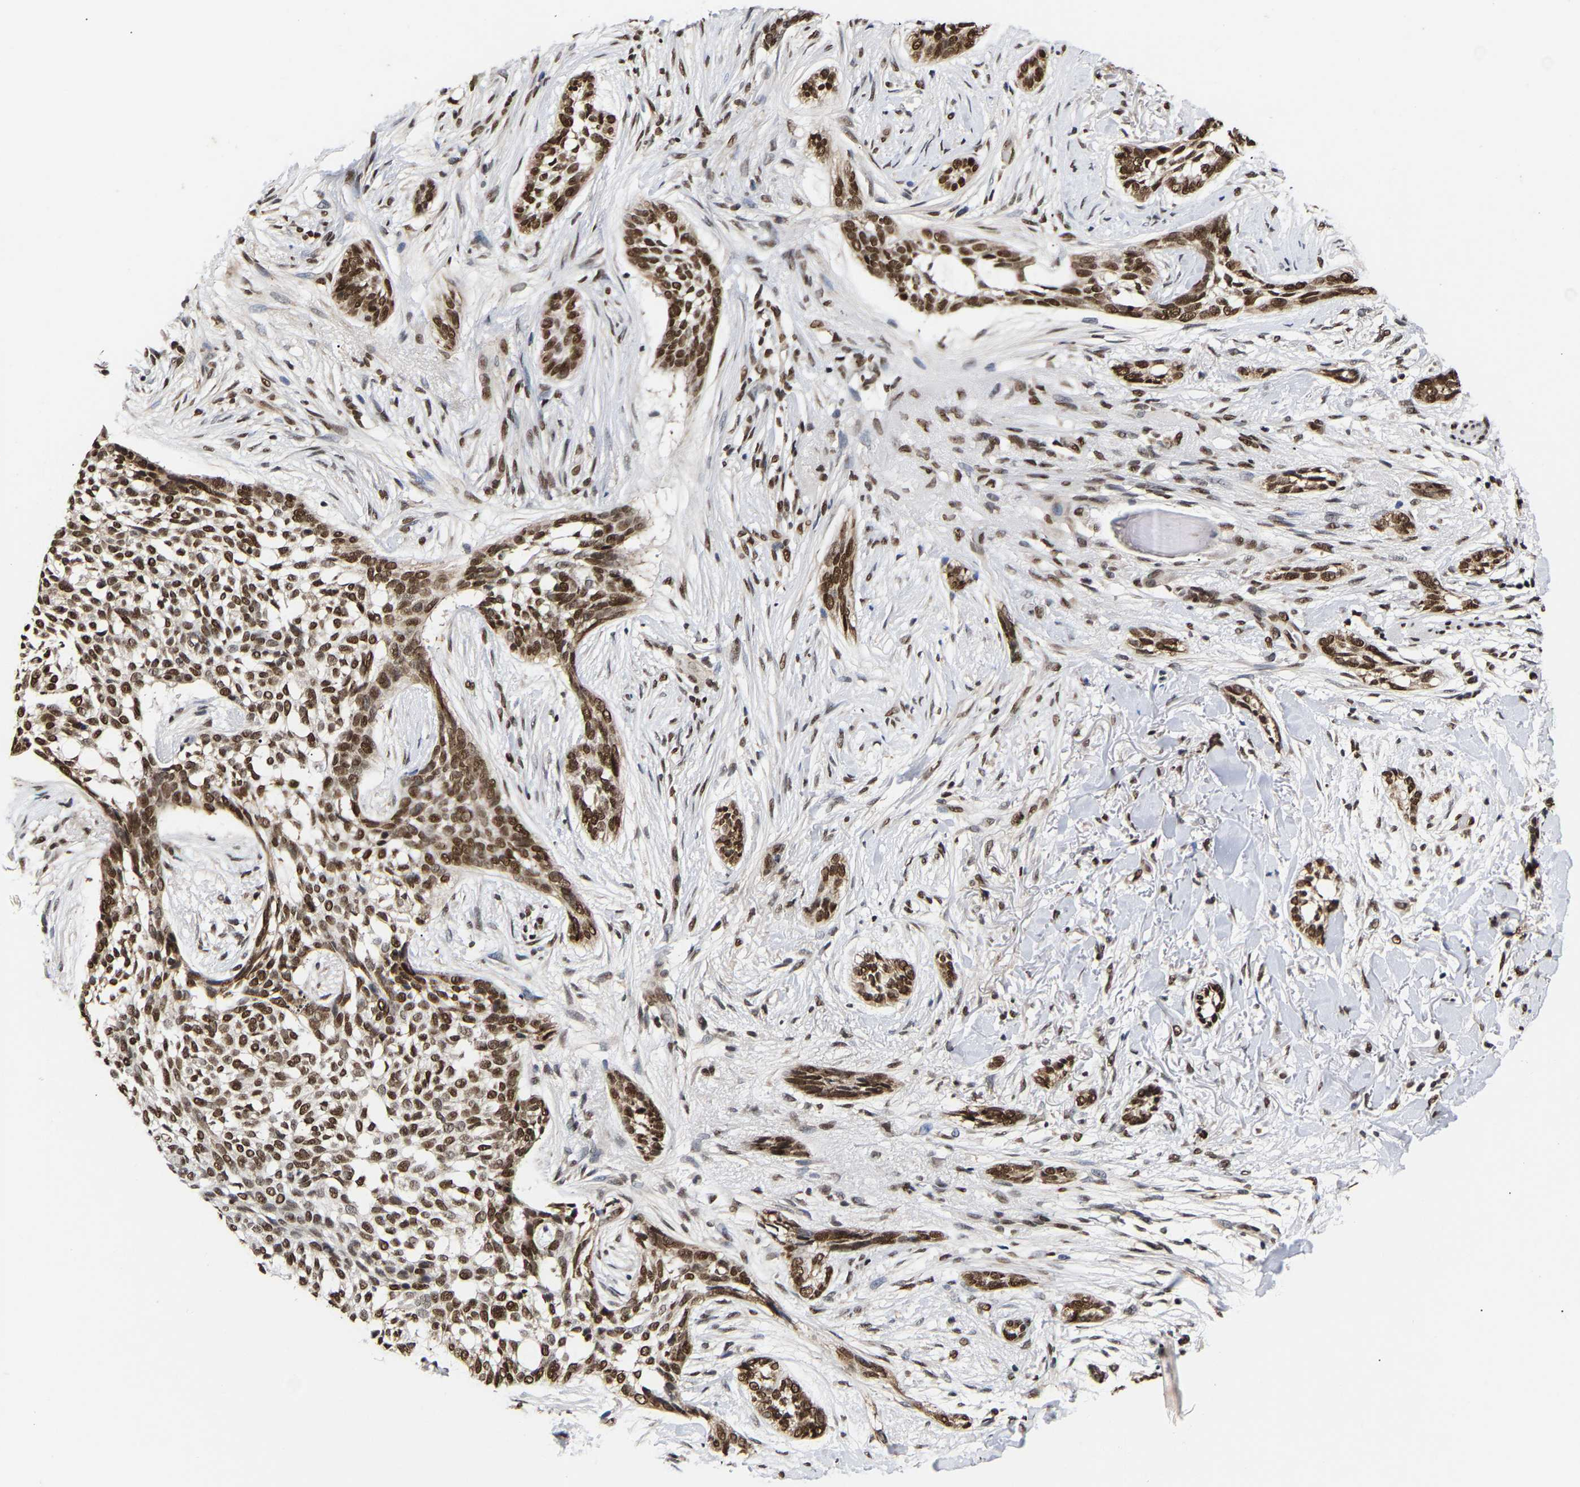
{"staining": {"intensity": "strong", "quantity": ">75%", "location": "nuclear"}, "tissue": "skin cancer", "cell_type": "Tumor cells", "image_type": "cancer", "snomed": [{"axis": "morphology", "description": "Basal cell carcinoma"}, {"axis": "topography", "description": "Skin"}], "caption": "Tumor cells display high levels of strong nuclear expression in approximately >75% of cells in human skin cancer (basal cell carcinoma).", "gene": "PSIP1", "patient": {"sex": "female", "age": 88}}